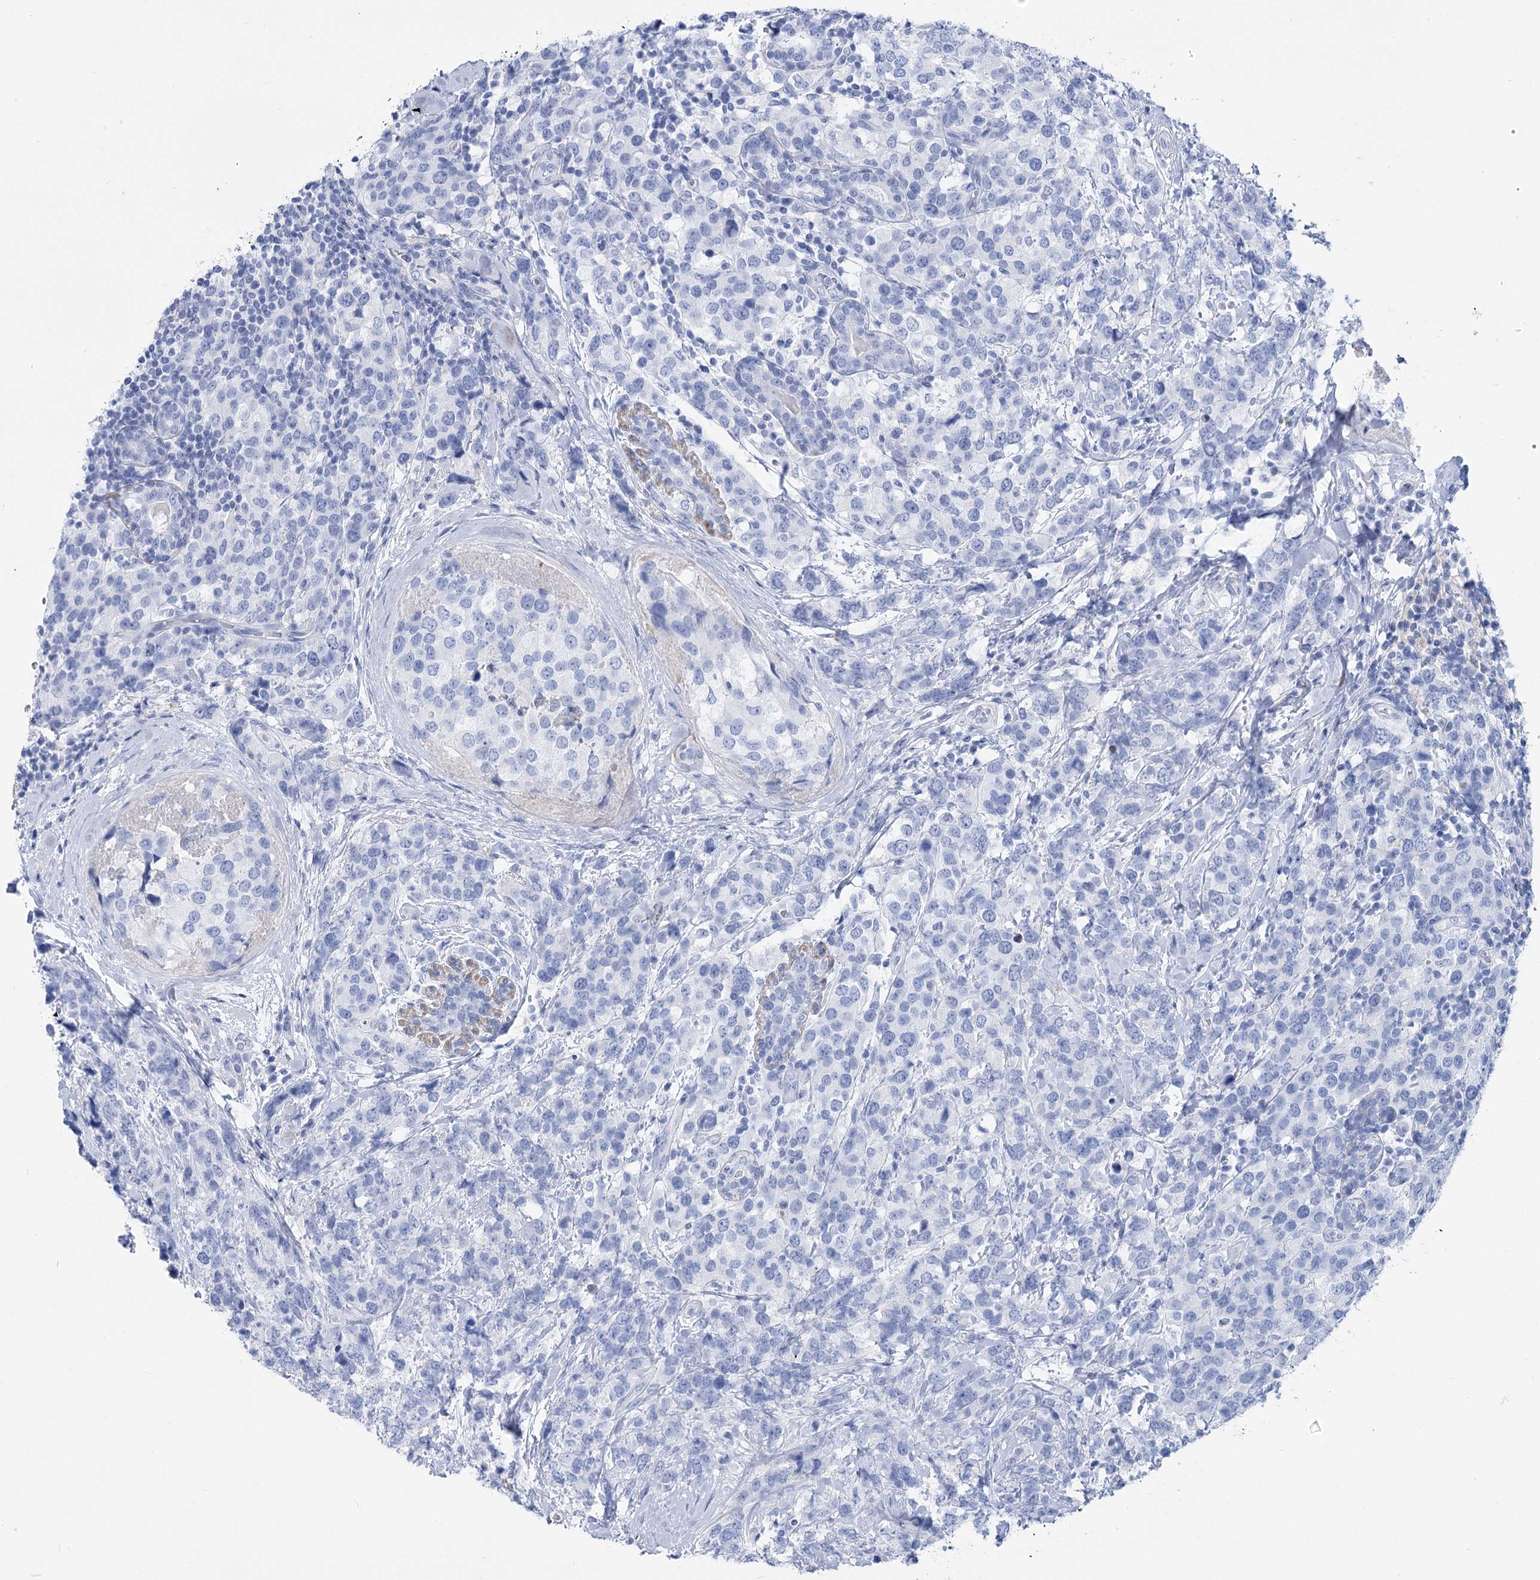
{"staining": {"intensity": "negative", "quantity": "none", "location": "none"}, "tissue": "breast cancer", "cell_type": "Tumor cells", "image_type": "cancer", "snomed": [{"axis": "morphology", "description": "Lobular carcinoma"}, {"axis": "topography", "description": "Breast"}], "caption": "IHC micrograph of human breast lobular carcinoma stained for a protein (brown), which shows no staining in tumor cells. The staining is performed using DAB brown chromogen with nuclei counter-stained in using hematoxylin.", "gene": "PCDHA1", "patient": {"sex": "female", "age": 59}}